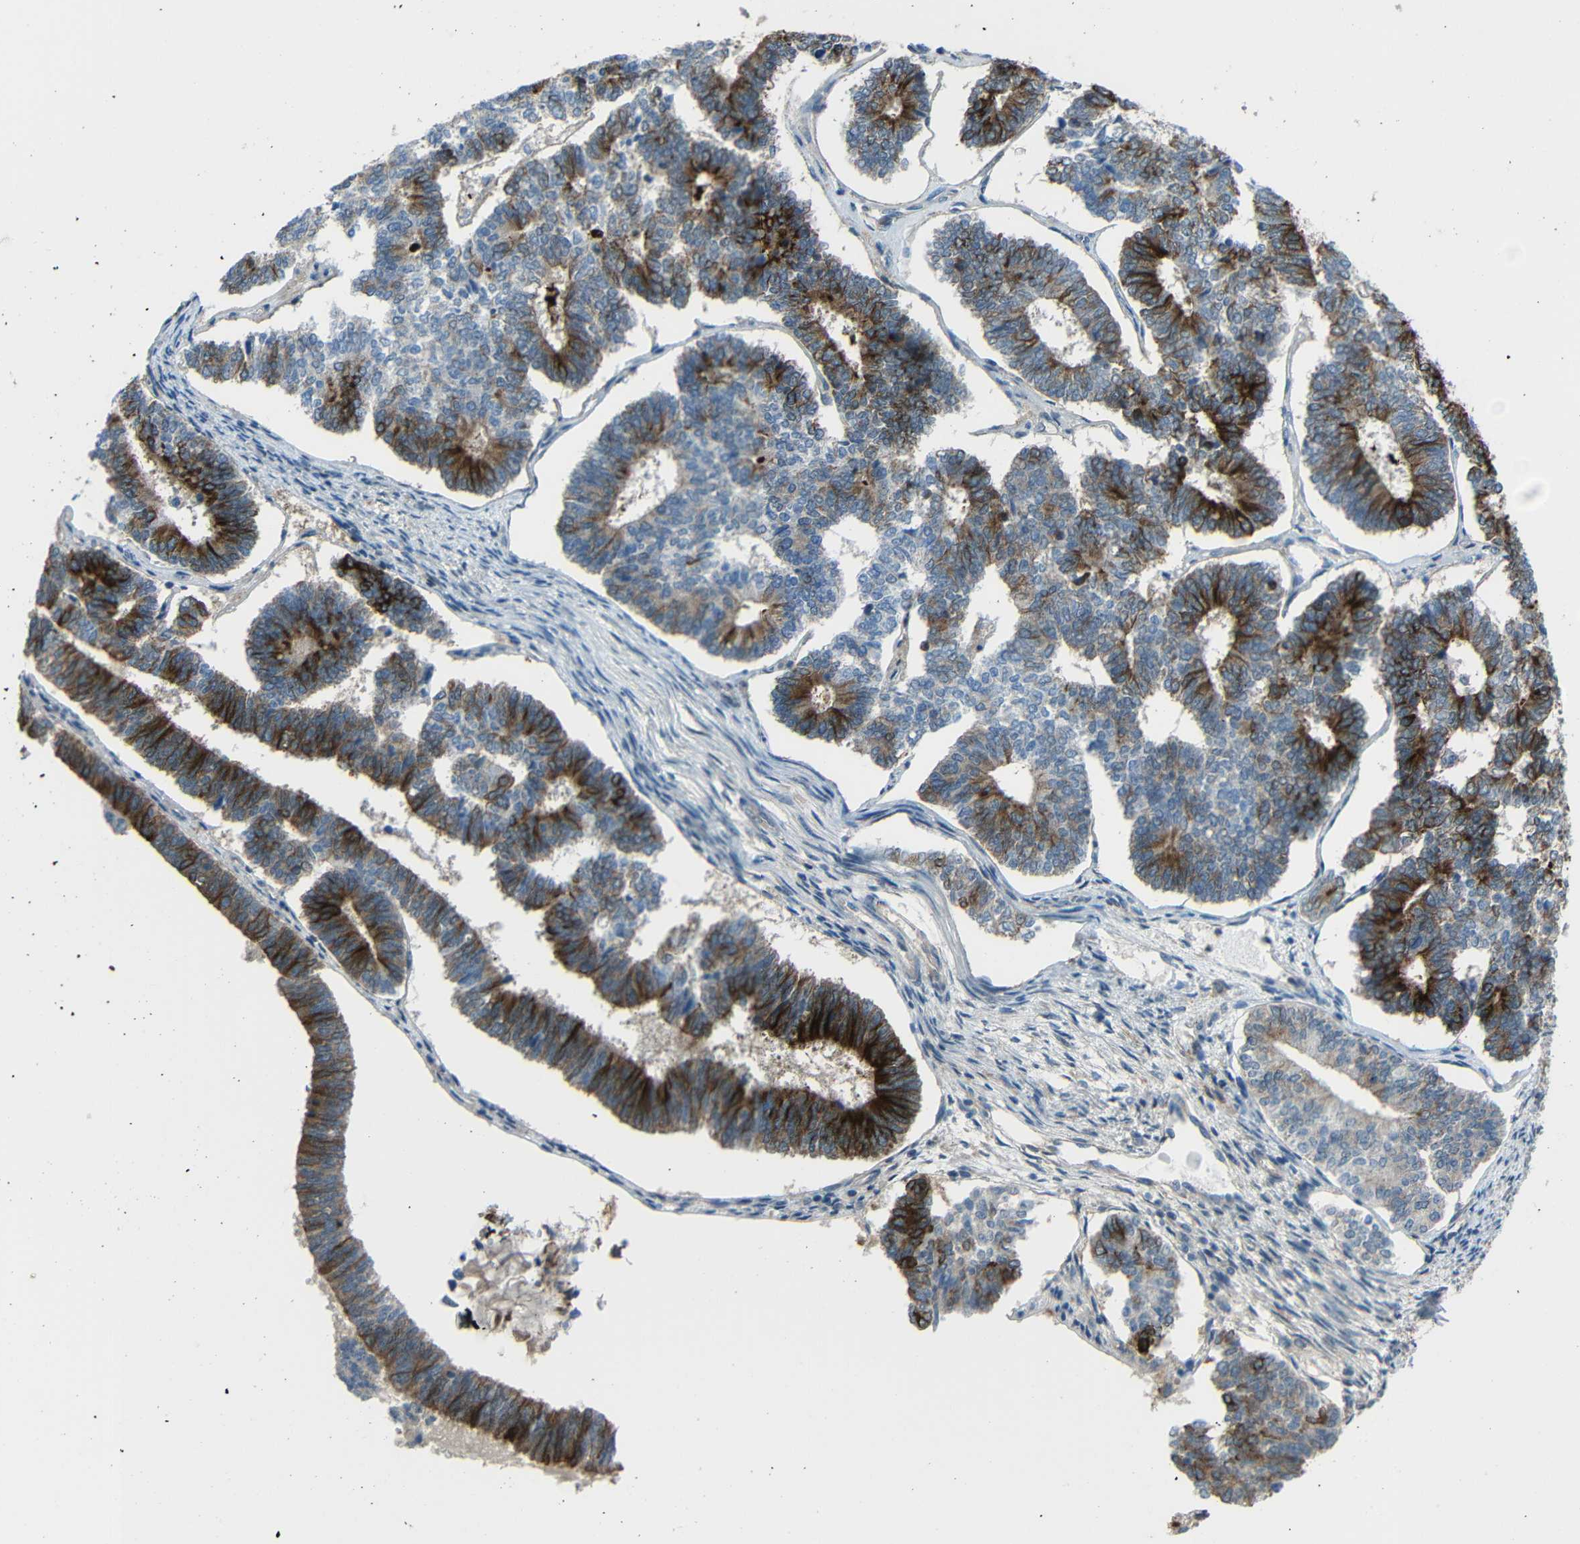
{"staining": {"intensity": "strong", "quantity": "<25%", "location": "cytoplasmic/membranous"}, "tissue": "endometrial cancer", "cell_type": "Tumor cells", "image_type": "cancer", "snomed": [{"axis": "morphology", "description": "Adenocarcinoma, NOS"}, {"axis": "topography", "description": "Endometrium"}], "caption": "Immunohistochemistry micrograph of neoplastic tissue: human endometrial adenocarcinoma stained using IHC exhibits medium levels of strong protein expression localized specifically in the cytoplasmic/membranous of tumor cells, appearing as a cytoplasmic/membranous brown color.", "gene": "DCLK1", "patient": {"sex": "female", "age": 70}}